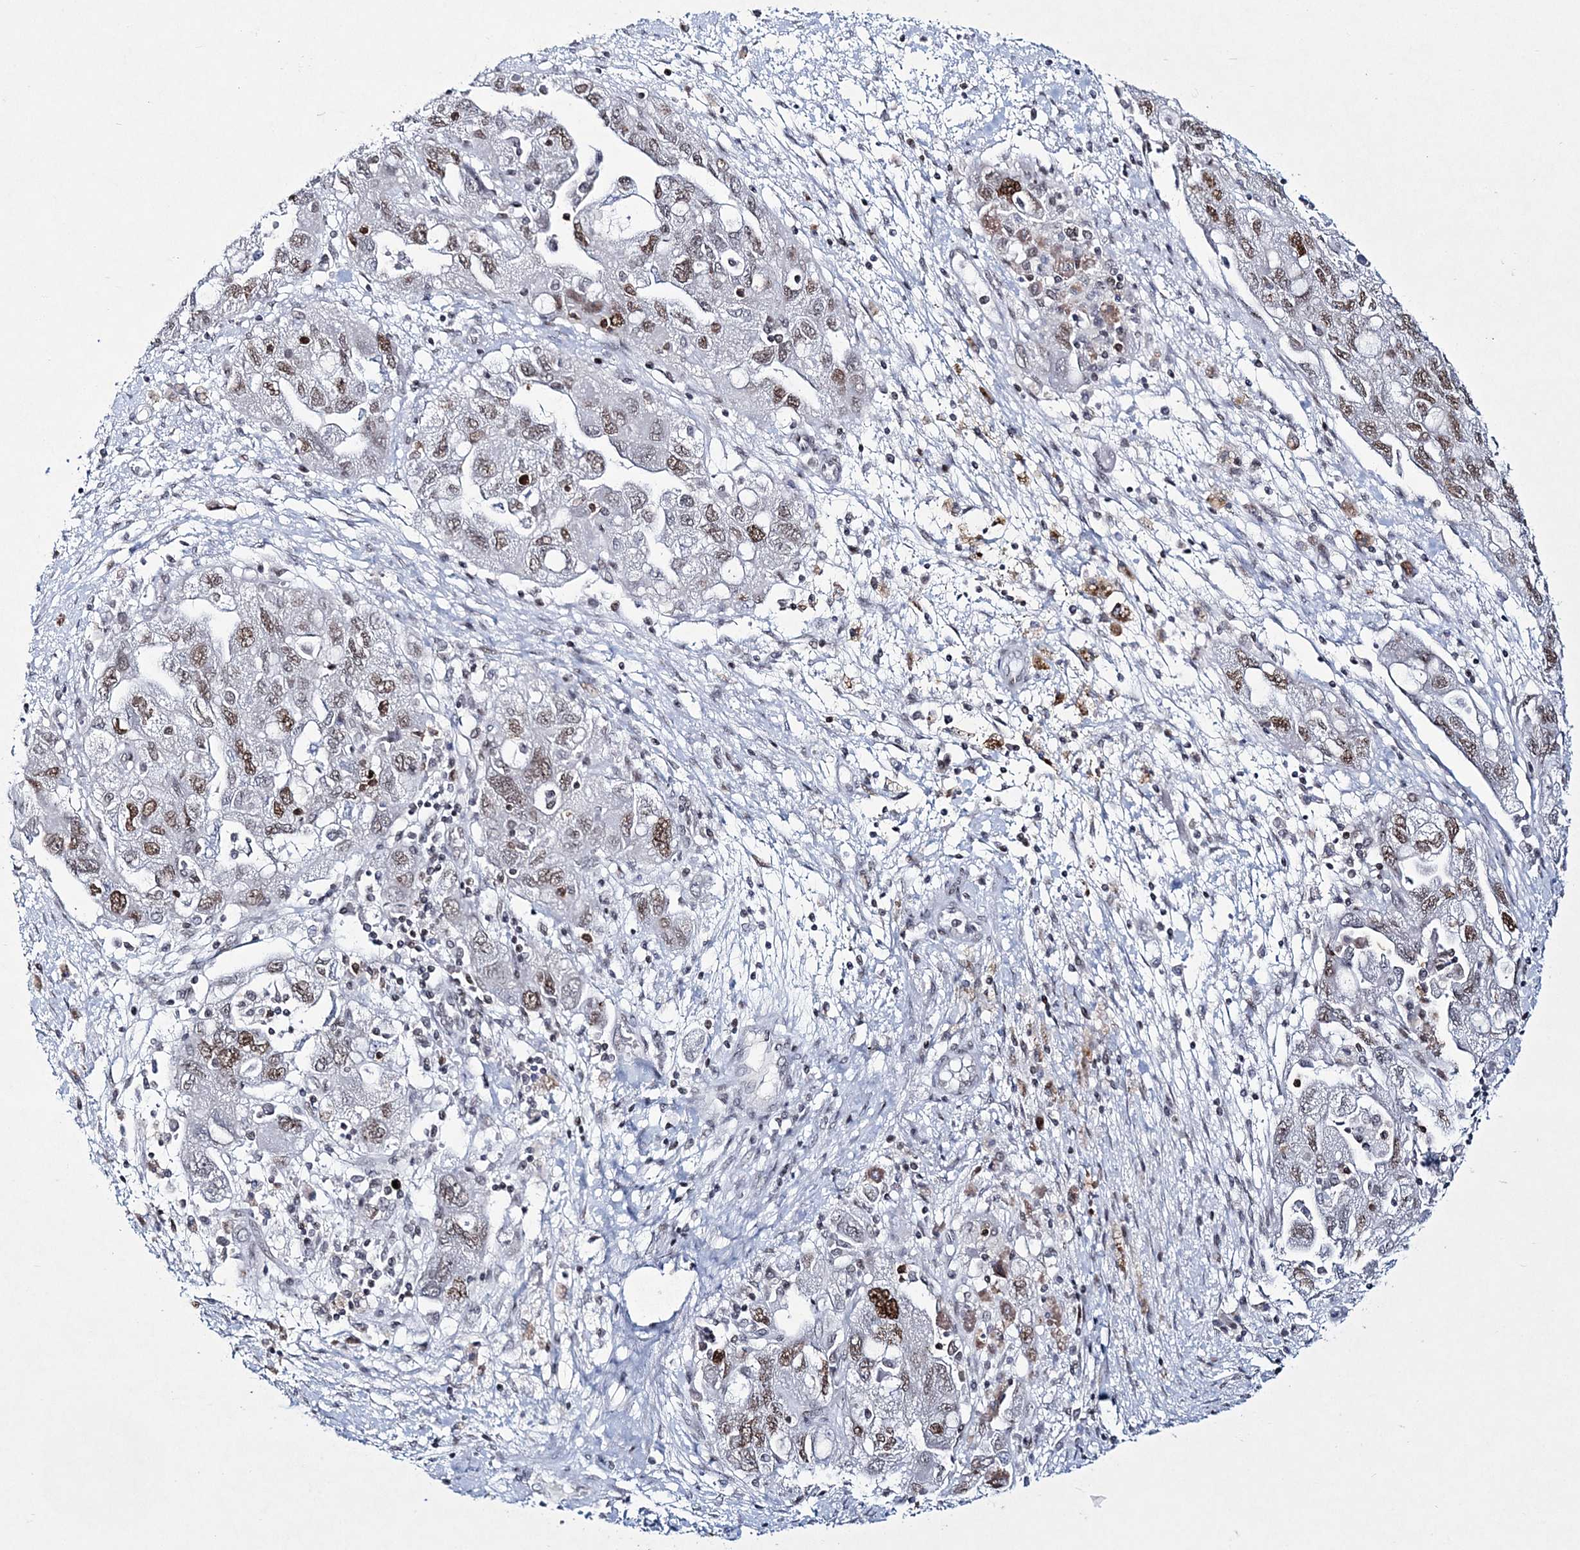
{"staining": {"intensity": "moderate", "quantity": ">75%", "location": "nuclear"}, "tissue": "ovarian cancer", "cell_type": "Tumor cells", "image_type": "cancer", "snomed": [{"axis": "morphology", "description": "Carcinoma, NOS"}, {"axis": "morphology", "description": "Cystadenocarcinoma, serous, NOS"}, {"axis": "topography", "description": "Ovary"}], "caption": "Moderate nuclear protein positivity is present in about >75% of tumor cells in ovarian cancer (serous cystadenocarcinoma).", "gene": "LRRFIP2", "patient": {"sex": "female", "age": 69}}